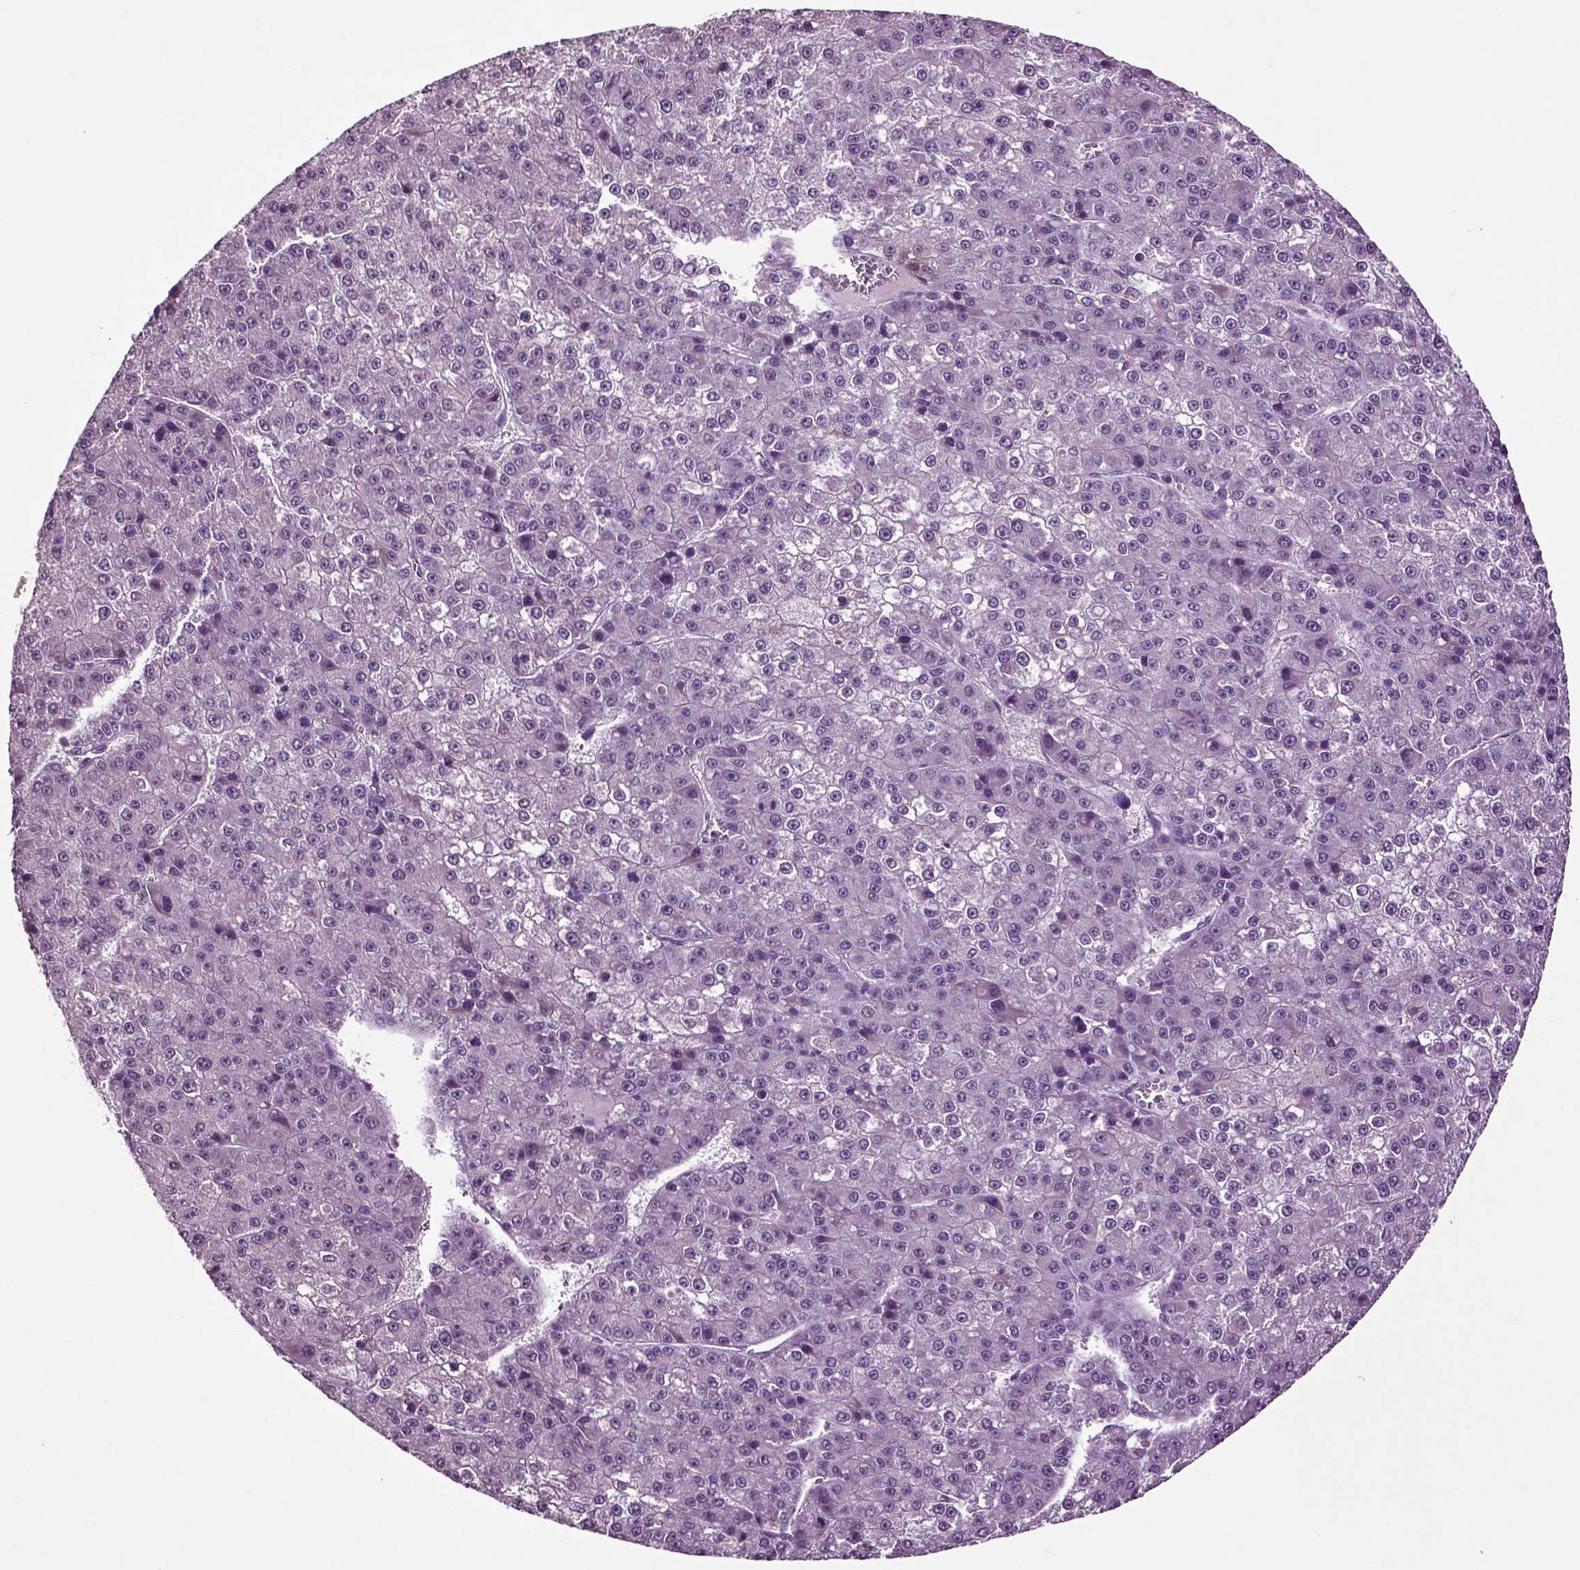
{"staining": {"intensity": "negative", "quantity": "none", "location": "none"}, "tissue": "liver cancer", "cell_type": "Tumor cells", "image_type": "cancer", "snomed": [{"axis": "morphology", "description": "Carcinoma, Hepatocellular, NOS"}, {"axis": "topography", "description": "Liver"}], "caption": "Protein analysis of liver hepatocellular carcinoma demonstrates no significant positivity in tumor cells. Nuclei are stained in blue.", "gene": "CRHR1", "patient": {"sex": "female", "age": 73}}